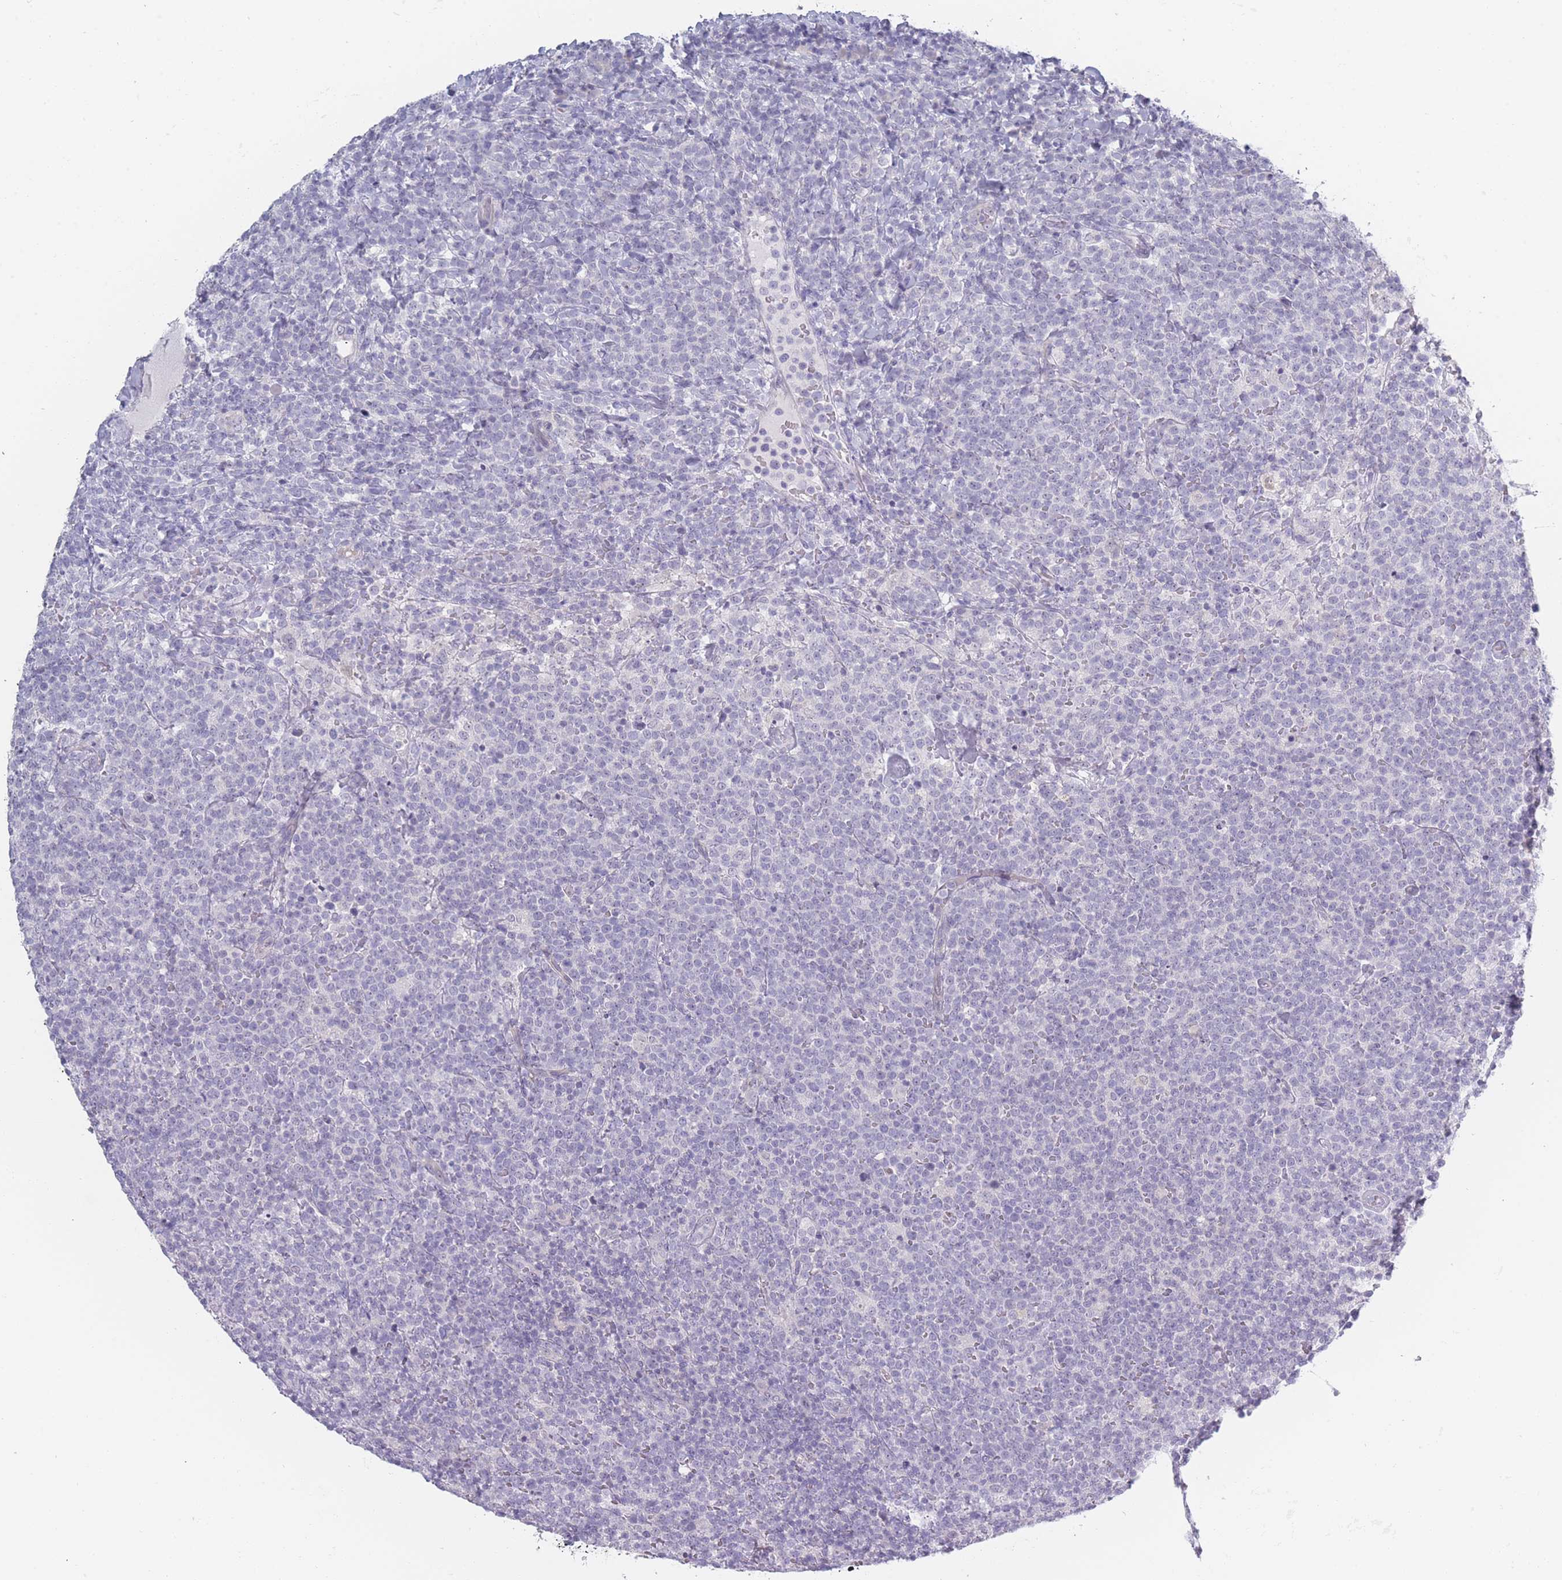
{"staining": {"intensity": "negative", "quantity": "none", "location": "none"}, "tissue": "lymphoma", "cell_type": "Tumor cells", "image_type": "cancer", "snomed": [{"axis": "morphology", "description": "Malignant lymphoma, non-Hodgkin's type, High grade"}, {"axis": "topography", "description": "Lymph node"}], "caption": "High power microscopy micrograph of an IHC photomicrograph of lymphoma, revealing no significant positivity in tumor cells.", "gene": "ROS1", "patient": {"sex": "male", "age": 61}}